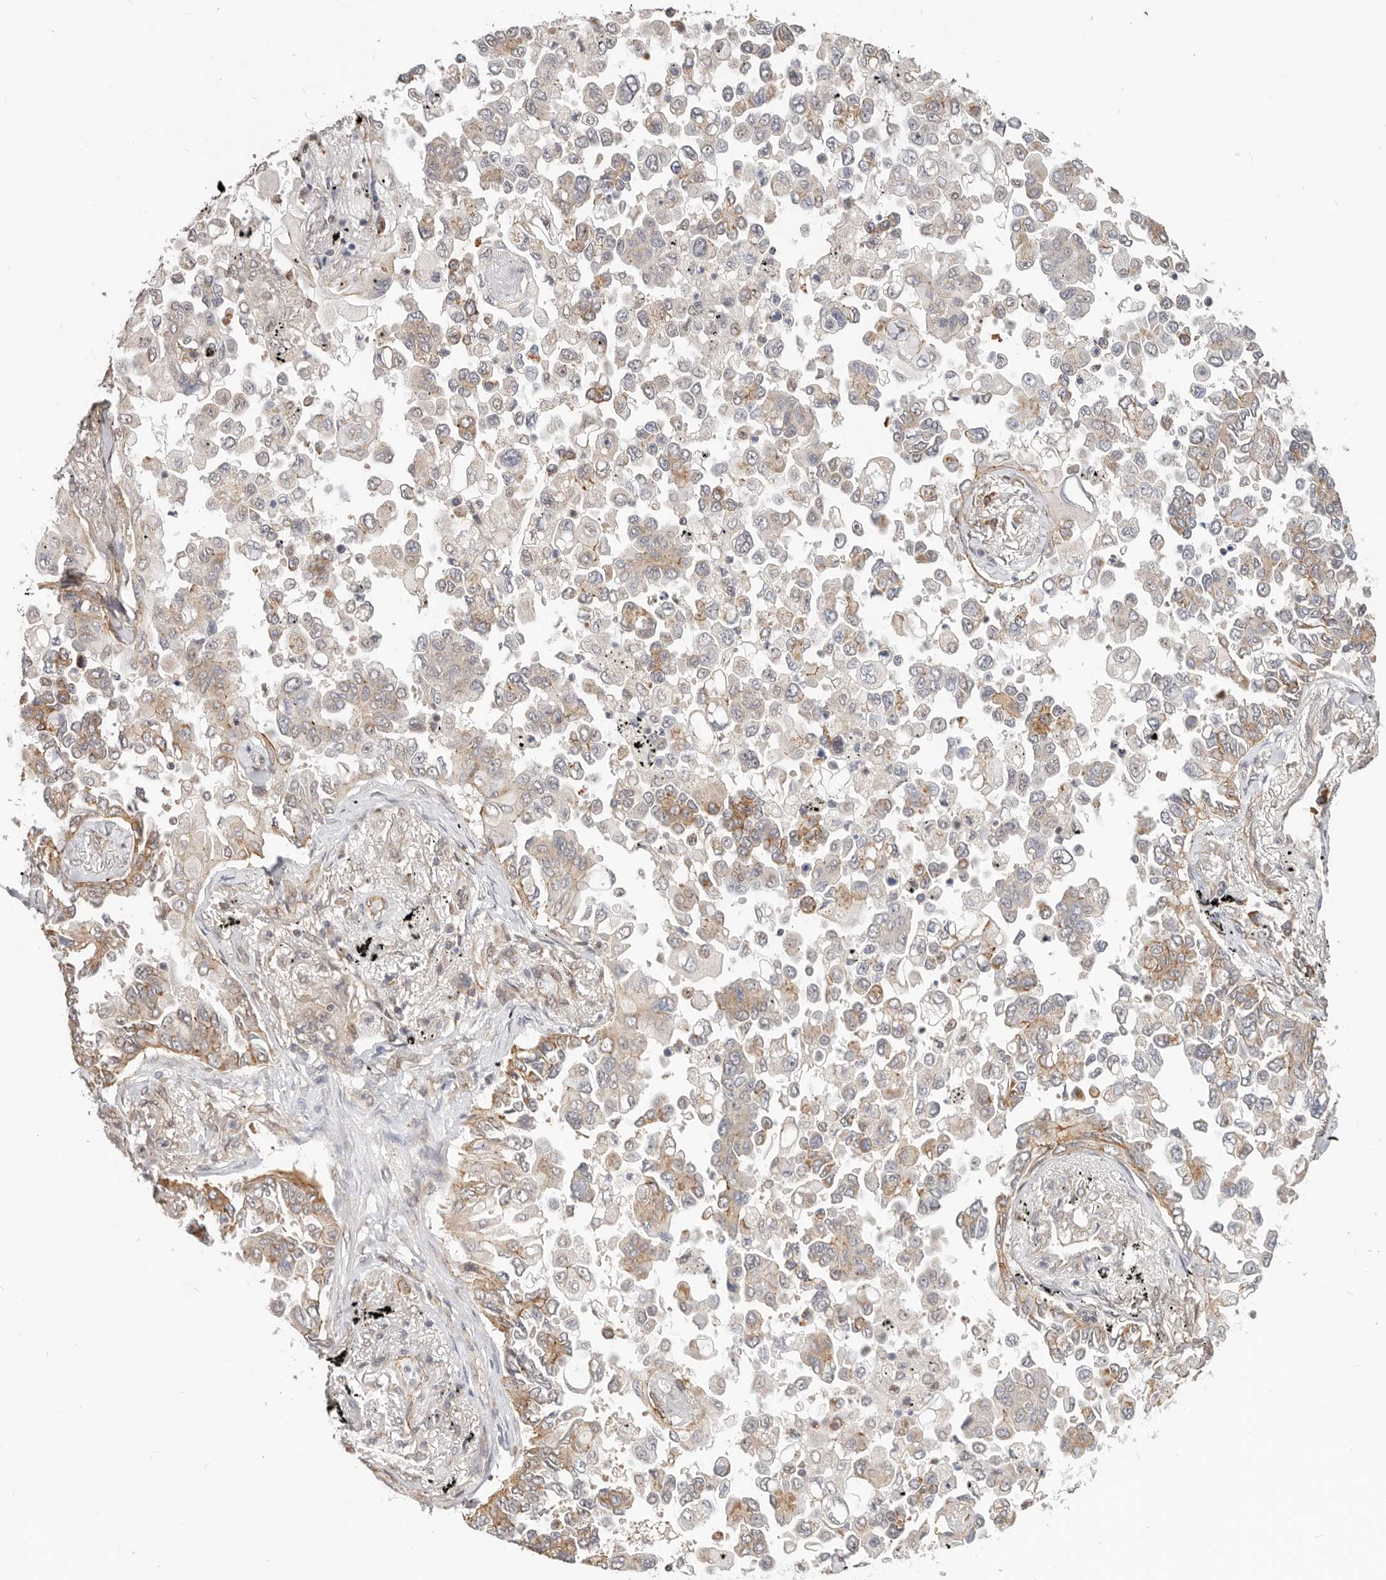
{"staining": {"intensity": "moderate", "quantity": "<25%", "location": "cytoplasmic/membranous"}, "tissue": "lung cancer", "cell_type": "Tumor cells", "image_type": "cancer", "snomed": [{"axis": "morphology", "description": "Adenocarcinoma, NOS"}, {"axis": "topography", "description": "Lung"}], "caption": "Moderate cytoplasmic/membranous expression is appreciated in approximately <25% of tumor cells in lung adenocarcinoma.", "gene": "USP49", "patient": {"sex": "female", "age": 67}}